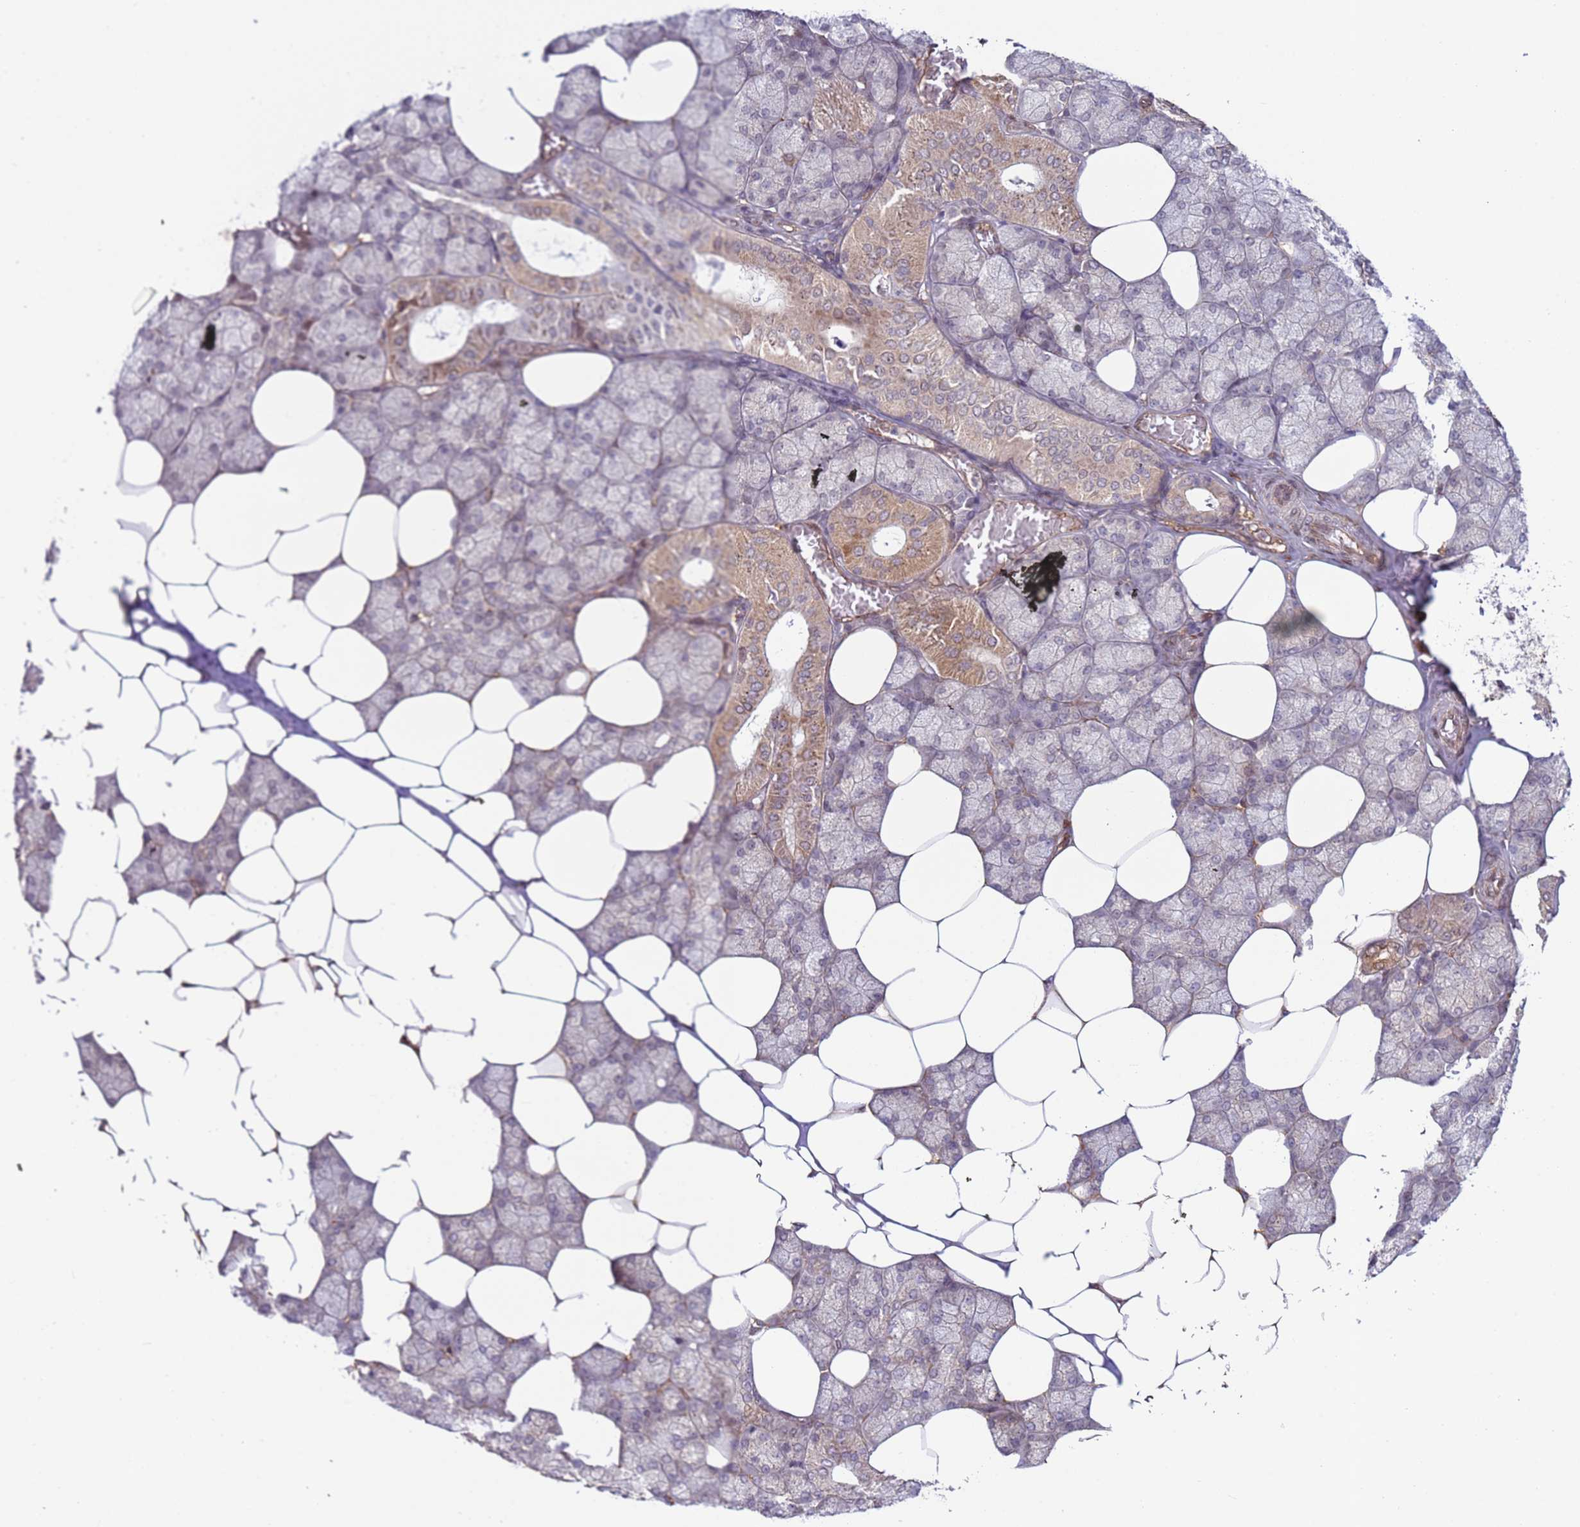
{"staining": {"intensity": "moderate", "quantity": "<25%", "location": "cytoplasmic/membranous"}, "tissue": "salivary gland", "cell_type": "Glandular cells", "image_type": "normal", "snomed": [{"axis": "morphology", "description": "Normal tissue, NOS"}, {"axis": "topography", "description": "Salivary gland"}], "caption": "Moderate cytoplasmic/membranous positivity is seen in about <25% of glandular cells in benign salivary gland.", "gene": "DCAF4", "patient": {"sex": "male", "age": 62}}